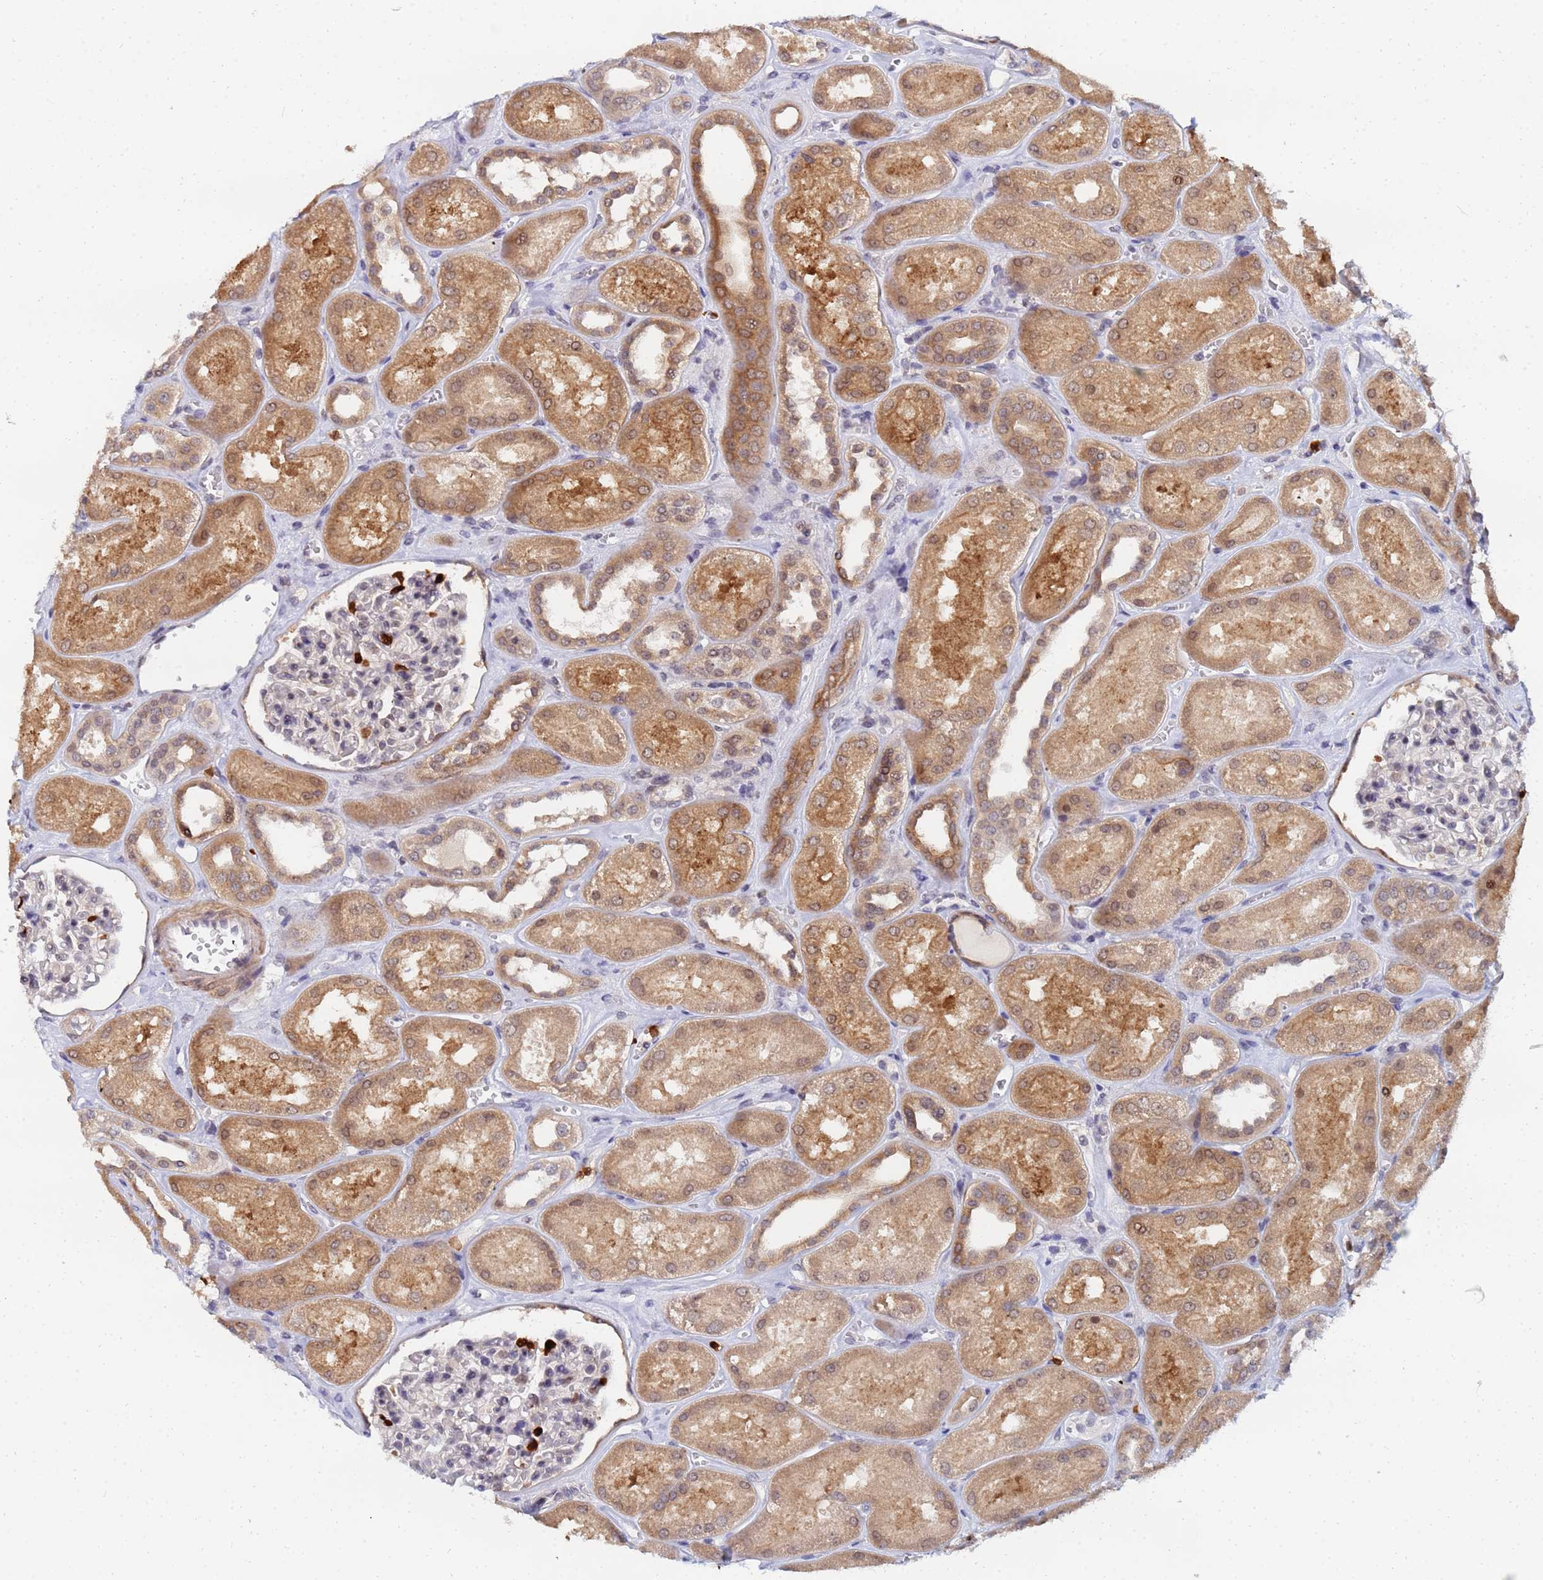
{"staining": {"intensity": "negative", "quantity": "none", "location": "none"}, "tissue": "kidney", "cell_type": "Cells in glomeruli", "image_type": "normal", "snomed": [{"axis": "morphology", "description": "Normal tissue, NOS"}, {"axis": "morphology", "description": "Adenocarcinoma, NOS"}, {"axis": "topography", "description": "Kidney"}], "caption": "IHC of unremarkable human kidney exhibits no expression in cells in glomeruli. Nuclei are stained in blue.", "gene": "MTCL1", "patient": {"sex": "female", "age": 68}}